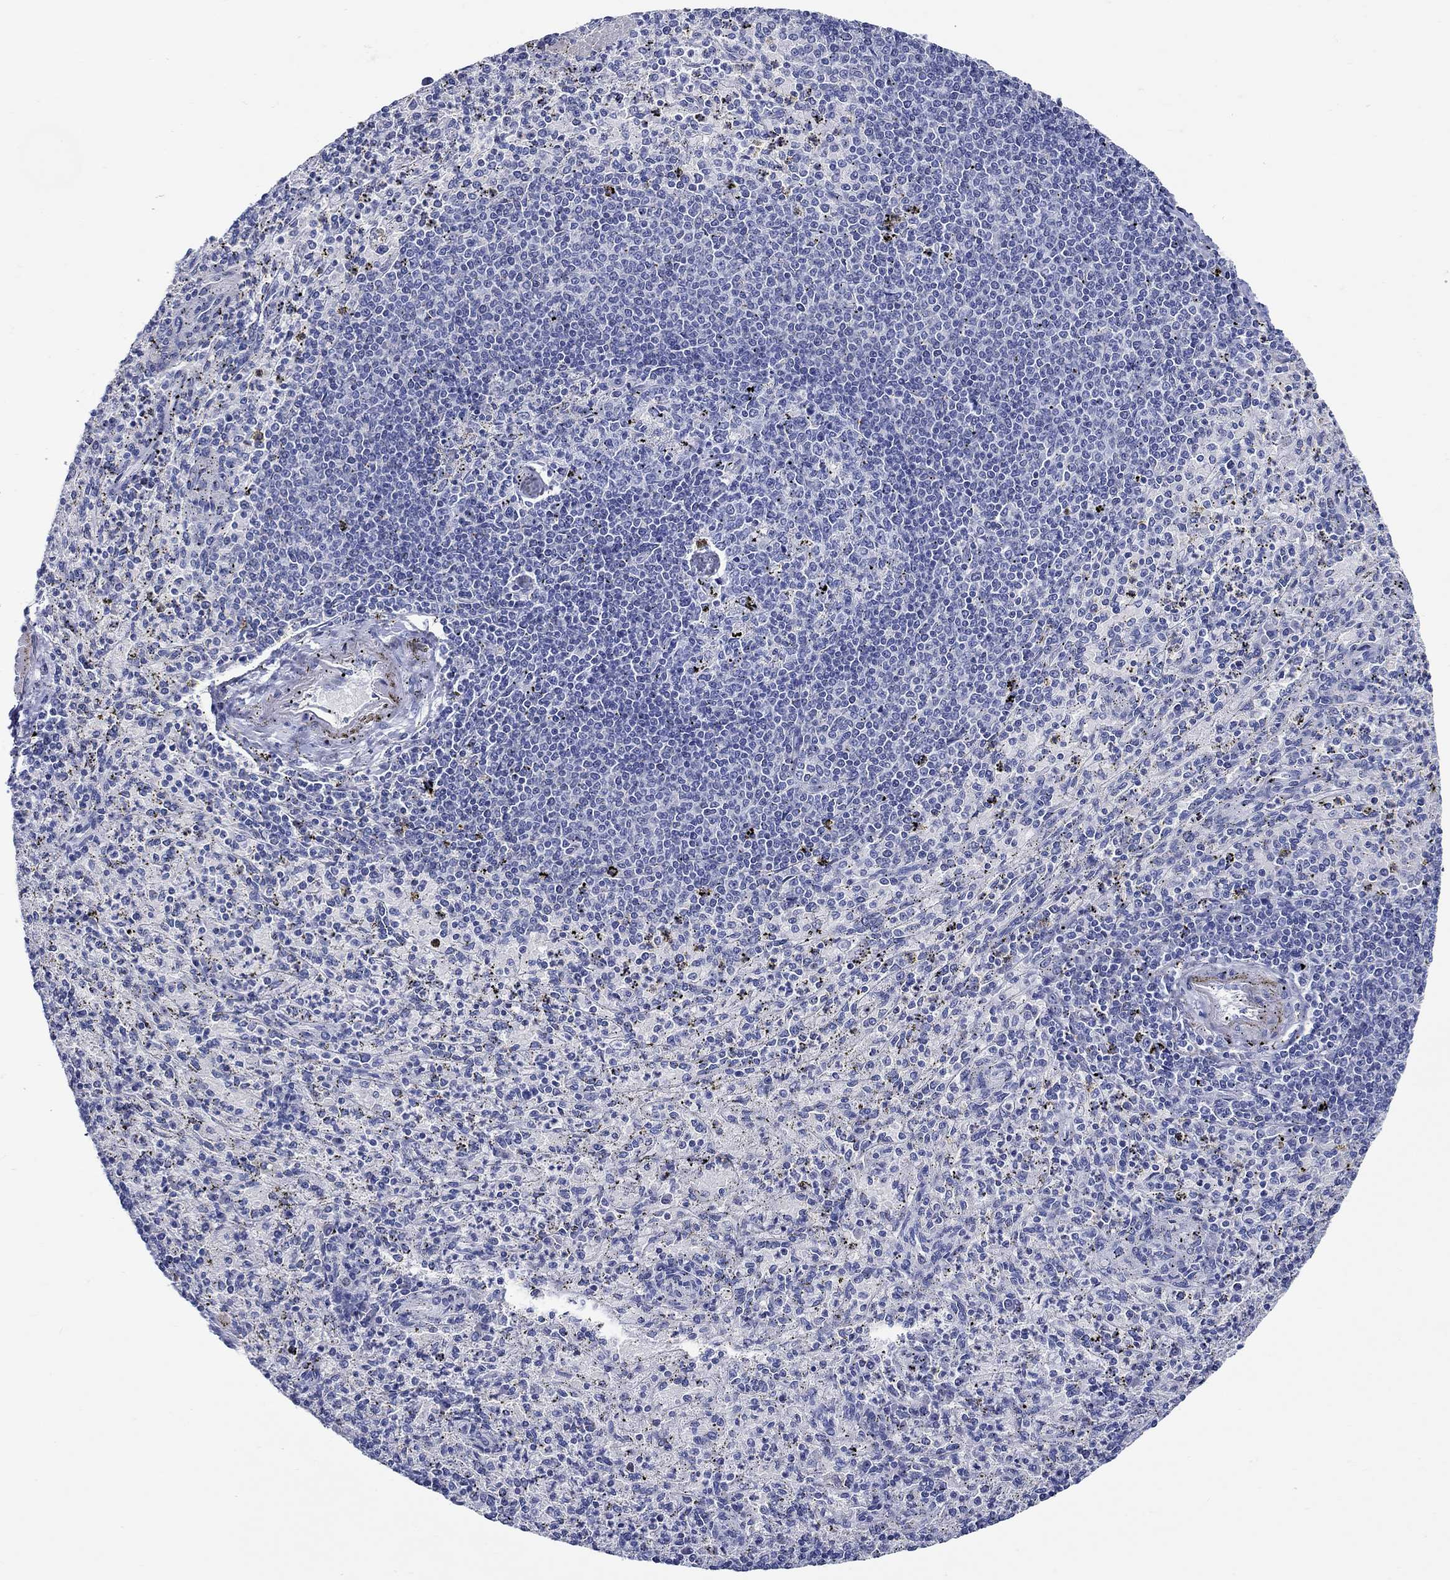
{"staining": {"intensity": "negative", "quantity": "none", "location": "none"}, "tissue": "spleen", "cell_type": "Cells in red pulp", "image_type": "normal", "snomed": [{"axis": "morphology", "description": "Normal tissue, NOS"}, {"axis": "topography", "description": "Spleen"}], "caption": "This is a photomicrograph of immunohistochemistry (IHC) staining of normal spleen, which shows no staining in cells in red pulp. (DAB (3,3'-diaminobenzidine) IHC visualized using brightfield microscopy, high magnification).", "gene": "FBXO2", "patient": {"sex": "male", "age": 60}}